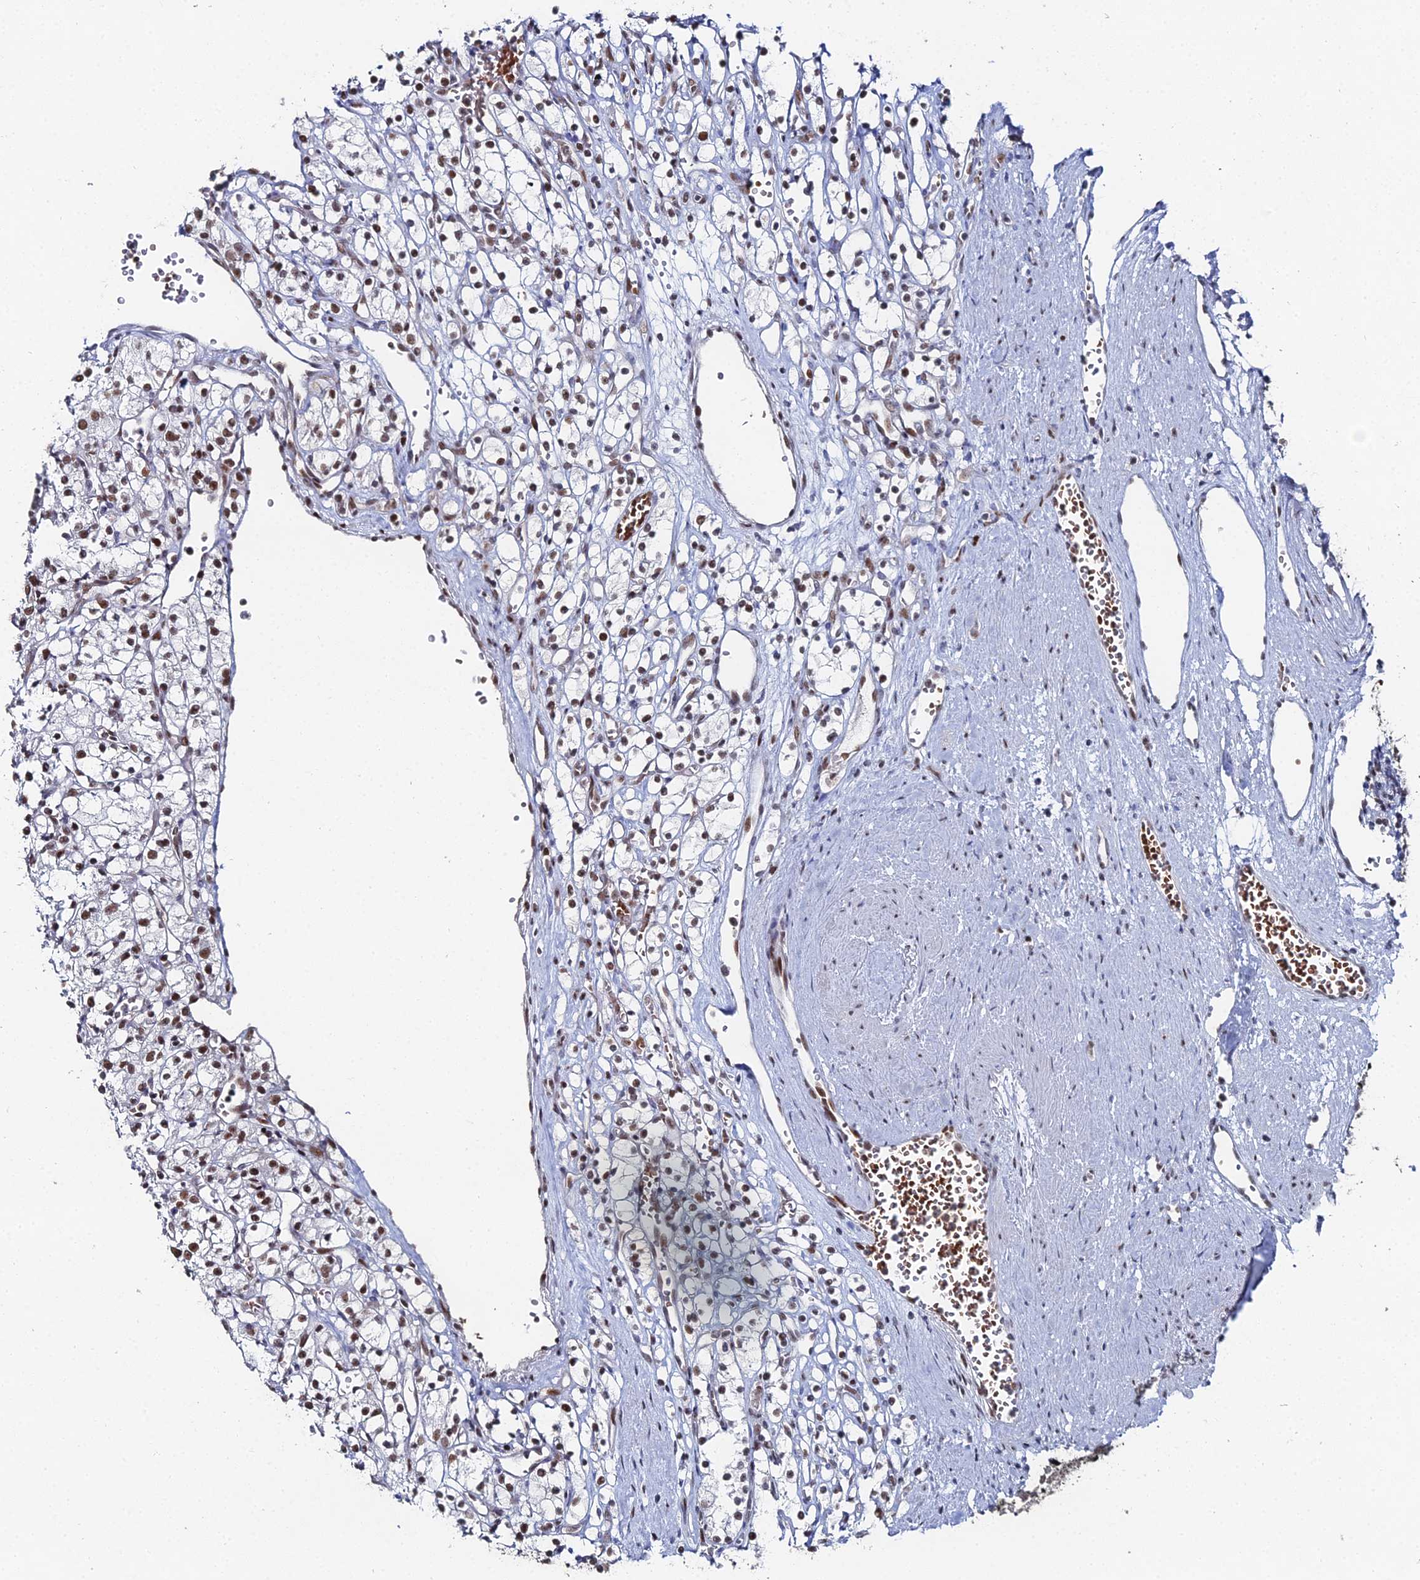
{"staining": {"intensity": "moderate", "quantity": "25%-75%", "location": "nuclear"}, "tissue": "renal cancer", "cell_type": "Tumor cells", "image_type": "cancer", "snomed": [{"axis": "morphology", "description": "Adenocarcinoma, NOS"}, {"axis": "topography", "description": "Kidney"}], "caption": "Brown immunohistochemical staining in human renal cancer reveals moderate nuclear staining in approximately 25%-75% of tumor cells.", "gene": "GSC2", "patient": {"sex": "female", "age": 59}}